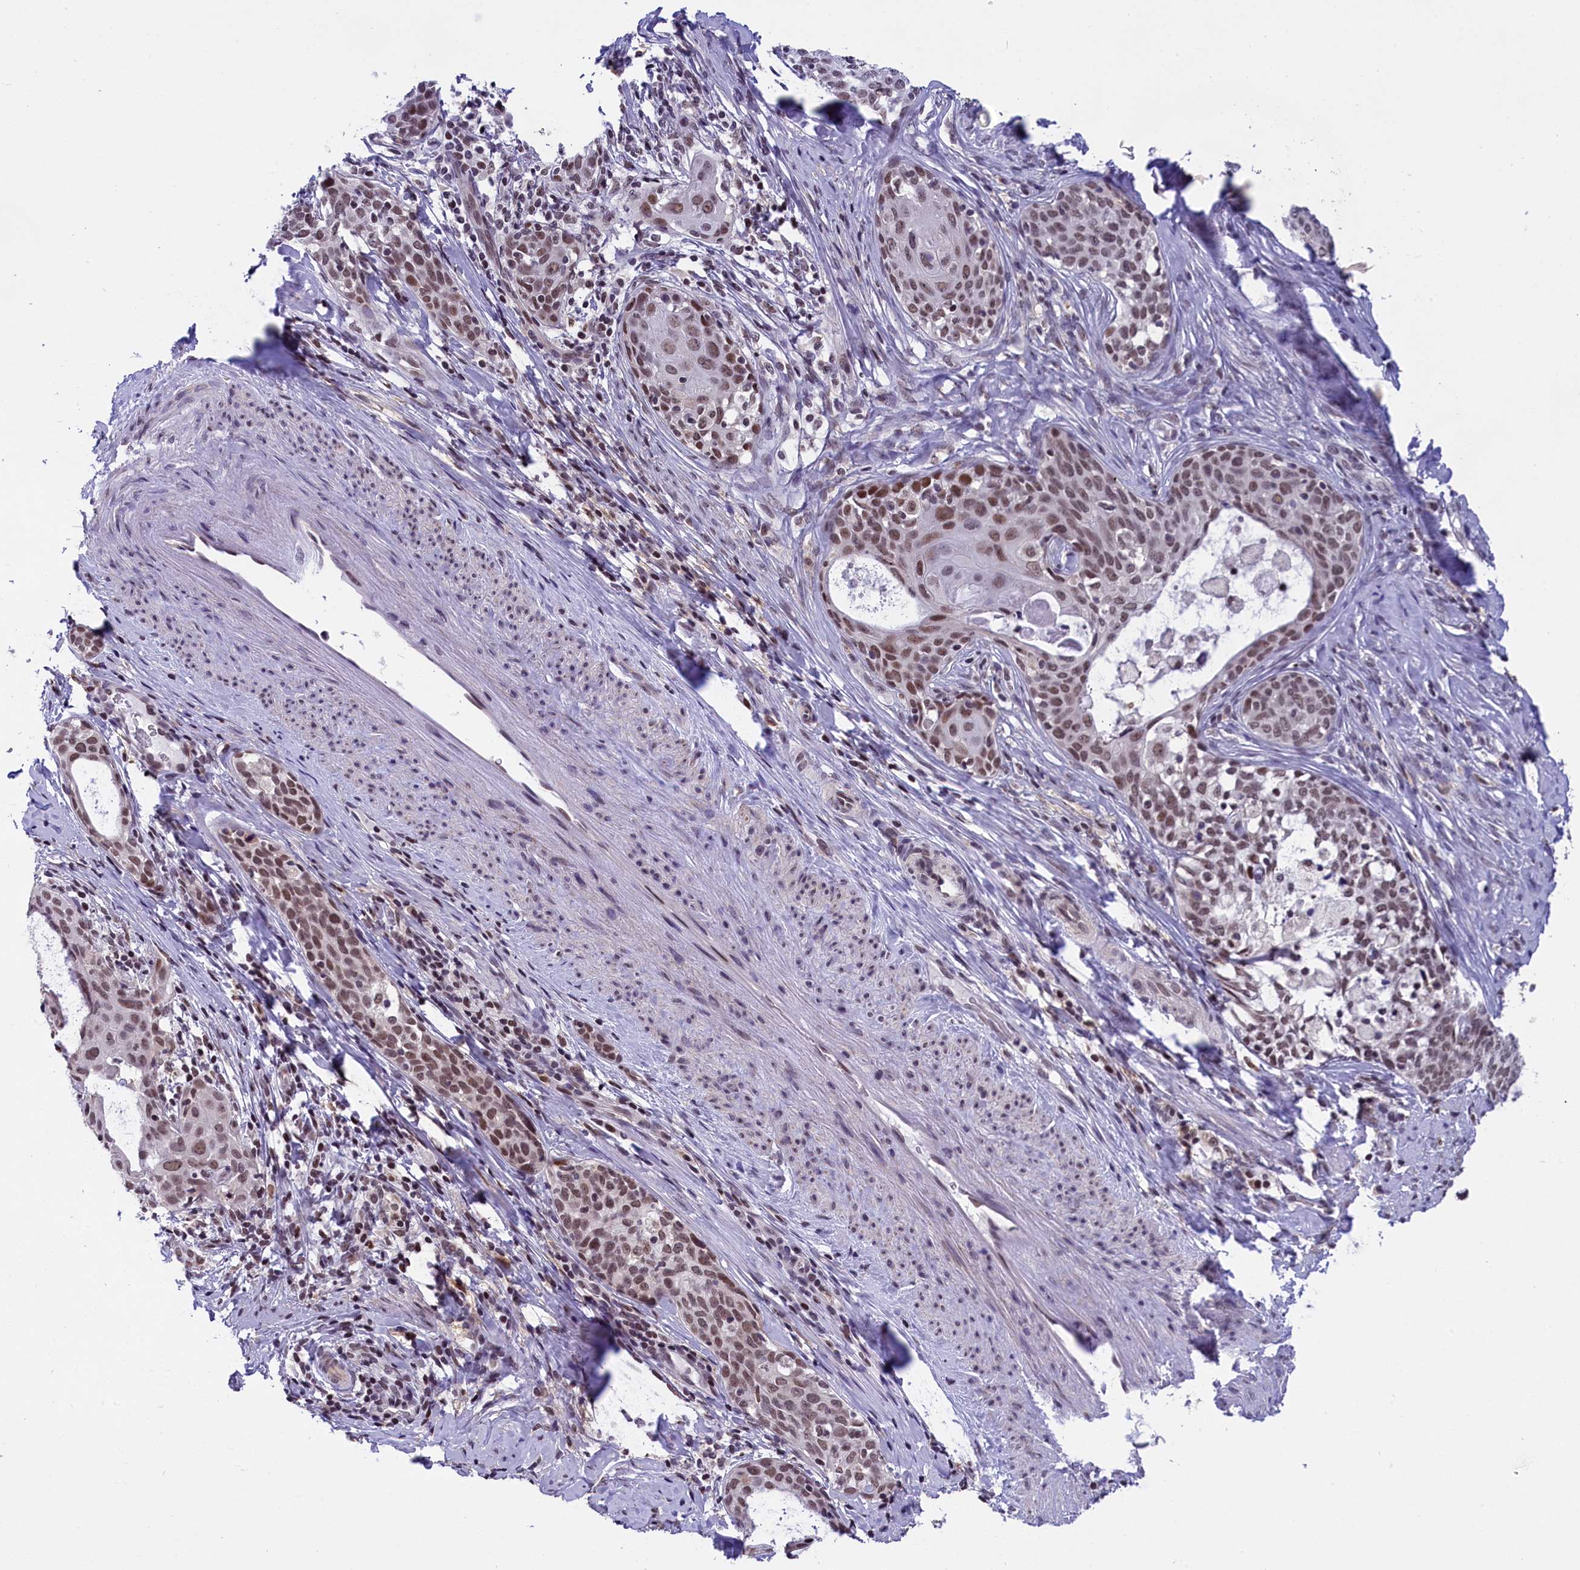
{"staining": {"intensity": "moderate", "quantity": ">75%", "location": "nuclear"}, "tissue": "cervical cancer", "cell_type": "Tumor cells", "image_type": "cancer", "snomed": [{"axis": "morphology", "description": "Squamous cell carcinoma, NOS"}, {"axis": "morphology", "description": "Adenocarcinoma, NOS"}, {"axis": "topography", "description": "Cervix"}], "caption": "The histopathology image shows staining of cervical cancer (adenocarcinoma), revealing moderate nuclear protein positivity (brown color) within tumor cells.", "gene": "CDYL2", "patient": {"sex": "female", "age": 52}}